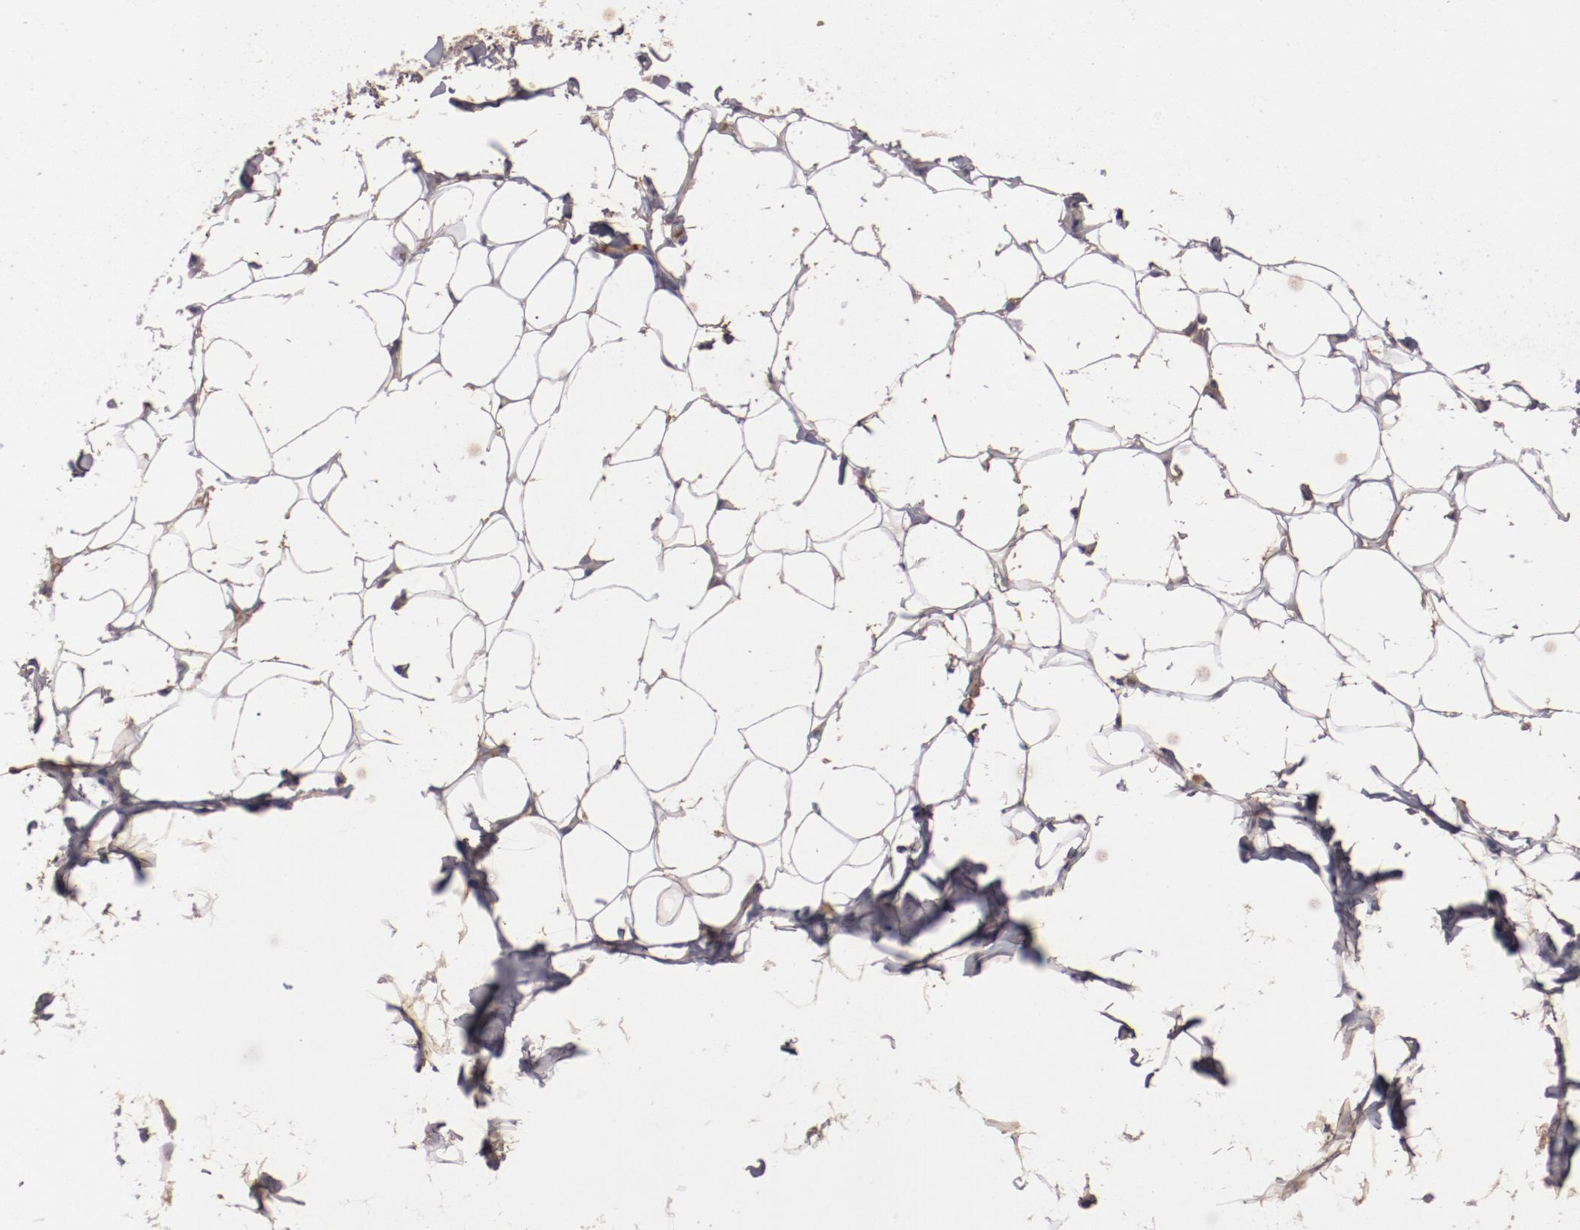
{"staining": {"intensity": "weak", "quantity": "25%-75%", "location": "cytoplasmic/membranous"}, "tissue": "adipose tissue", "cell_type": "Adipocytes", "image_type": "normal", "snomed": [{"axis": "morphology", "description": "Normal tissue, NOS"}, {"axis": "topography", "description": "Soft tissue"}], "caption": "DAB (3,3'-diaminobenzidine) immunohistochemical staining of benign human adipose tissue demonstrates weak cytoplasmic/membranous protein expression in approximately 25%-75% of adipocytes. The staining was performed using DAB, with brown indicating positive protein expression. Nuclei are stained blue with hematoxylin.", "gene": "CP", "patient": {"sex": "male", "age": 26}}